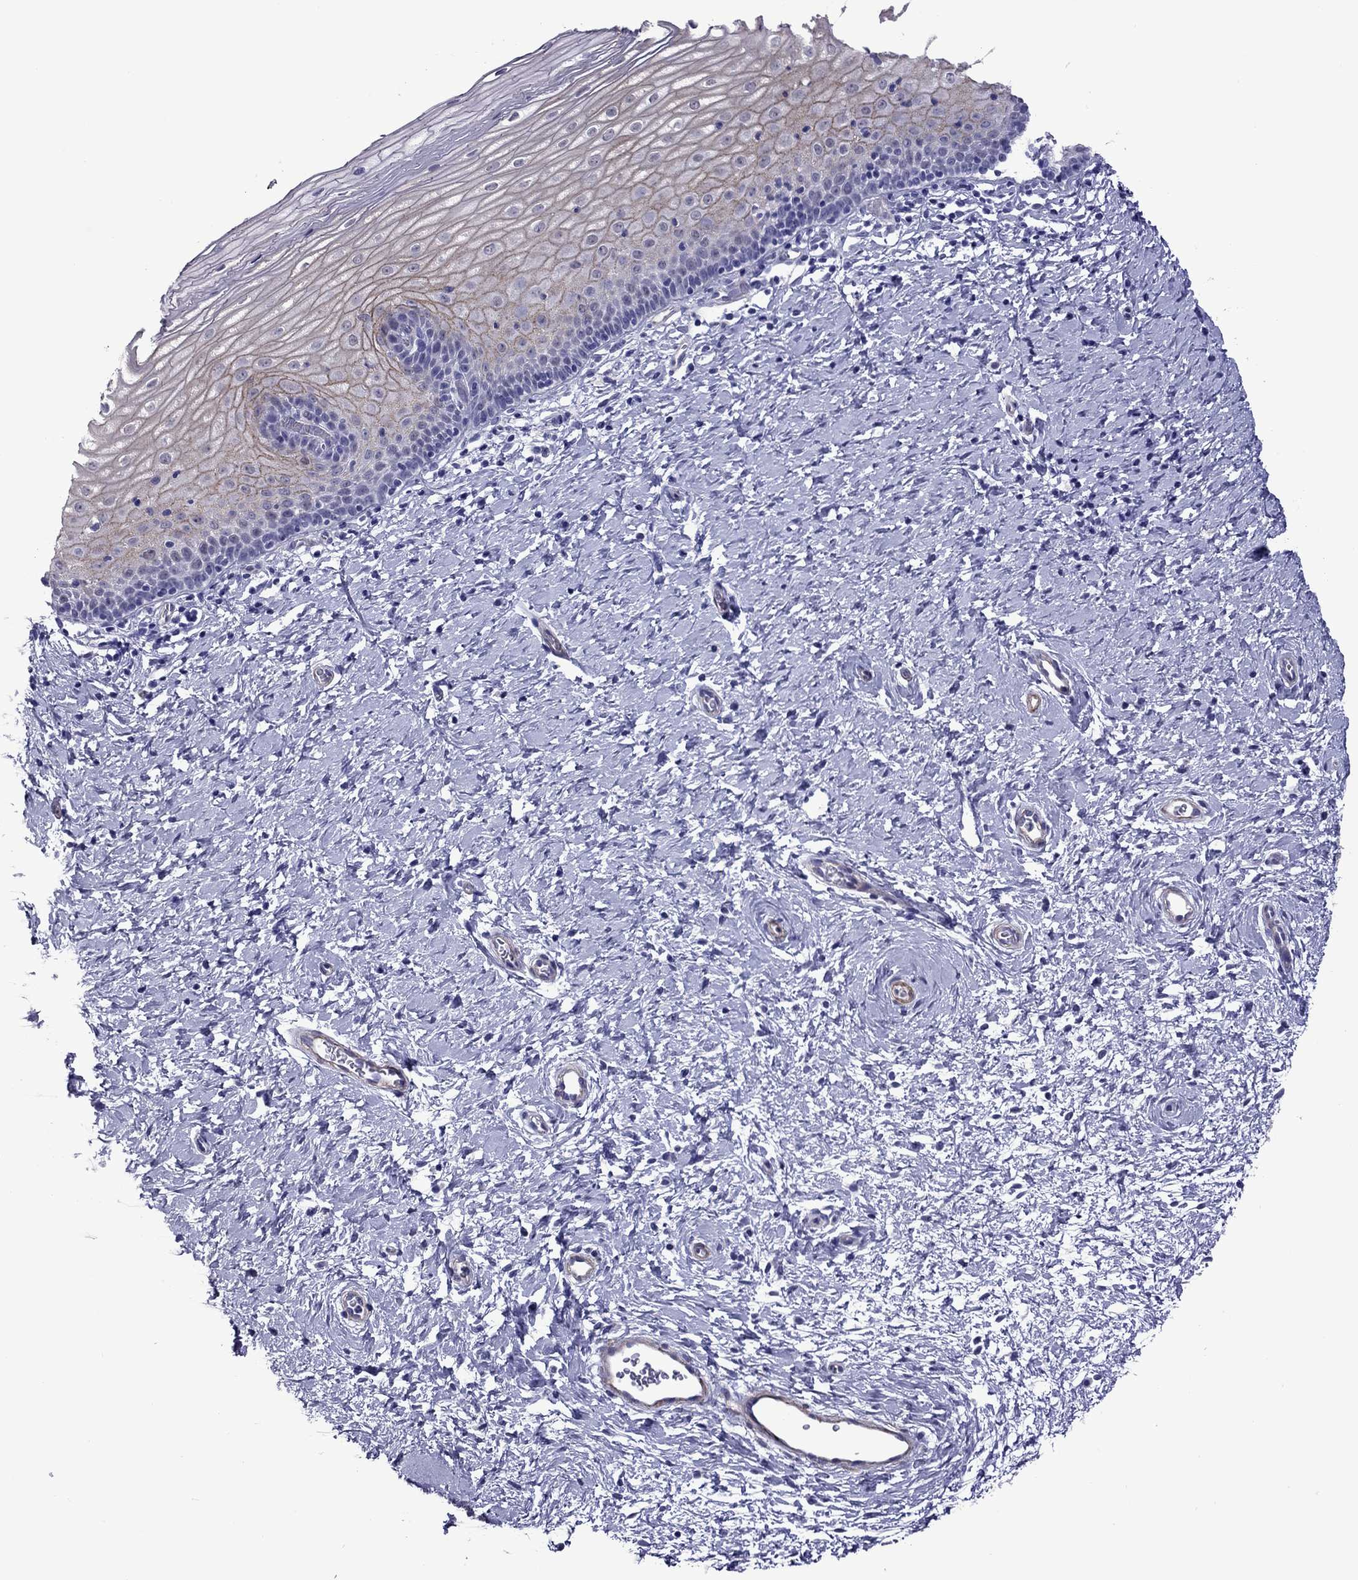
{"staining": {"intensity": "negative", "quantity": "none", "location": "none"}, "tissue": "cervix", "cell_type": "Glandular cells", "image_type": "normal", "snomed": [{"axis": "morphology", "description": "Normal tissue, NOS"}, {"axis": "topography", "description": "Cervix"}], "caption": "This is an immunohistochemistry image of unremarkable human cervix. There is no expression in glandular cells.", "gene": "CHRNA5", "patient": {"sex": "female", "age": 37}}